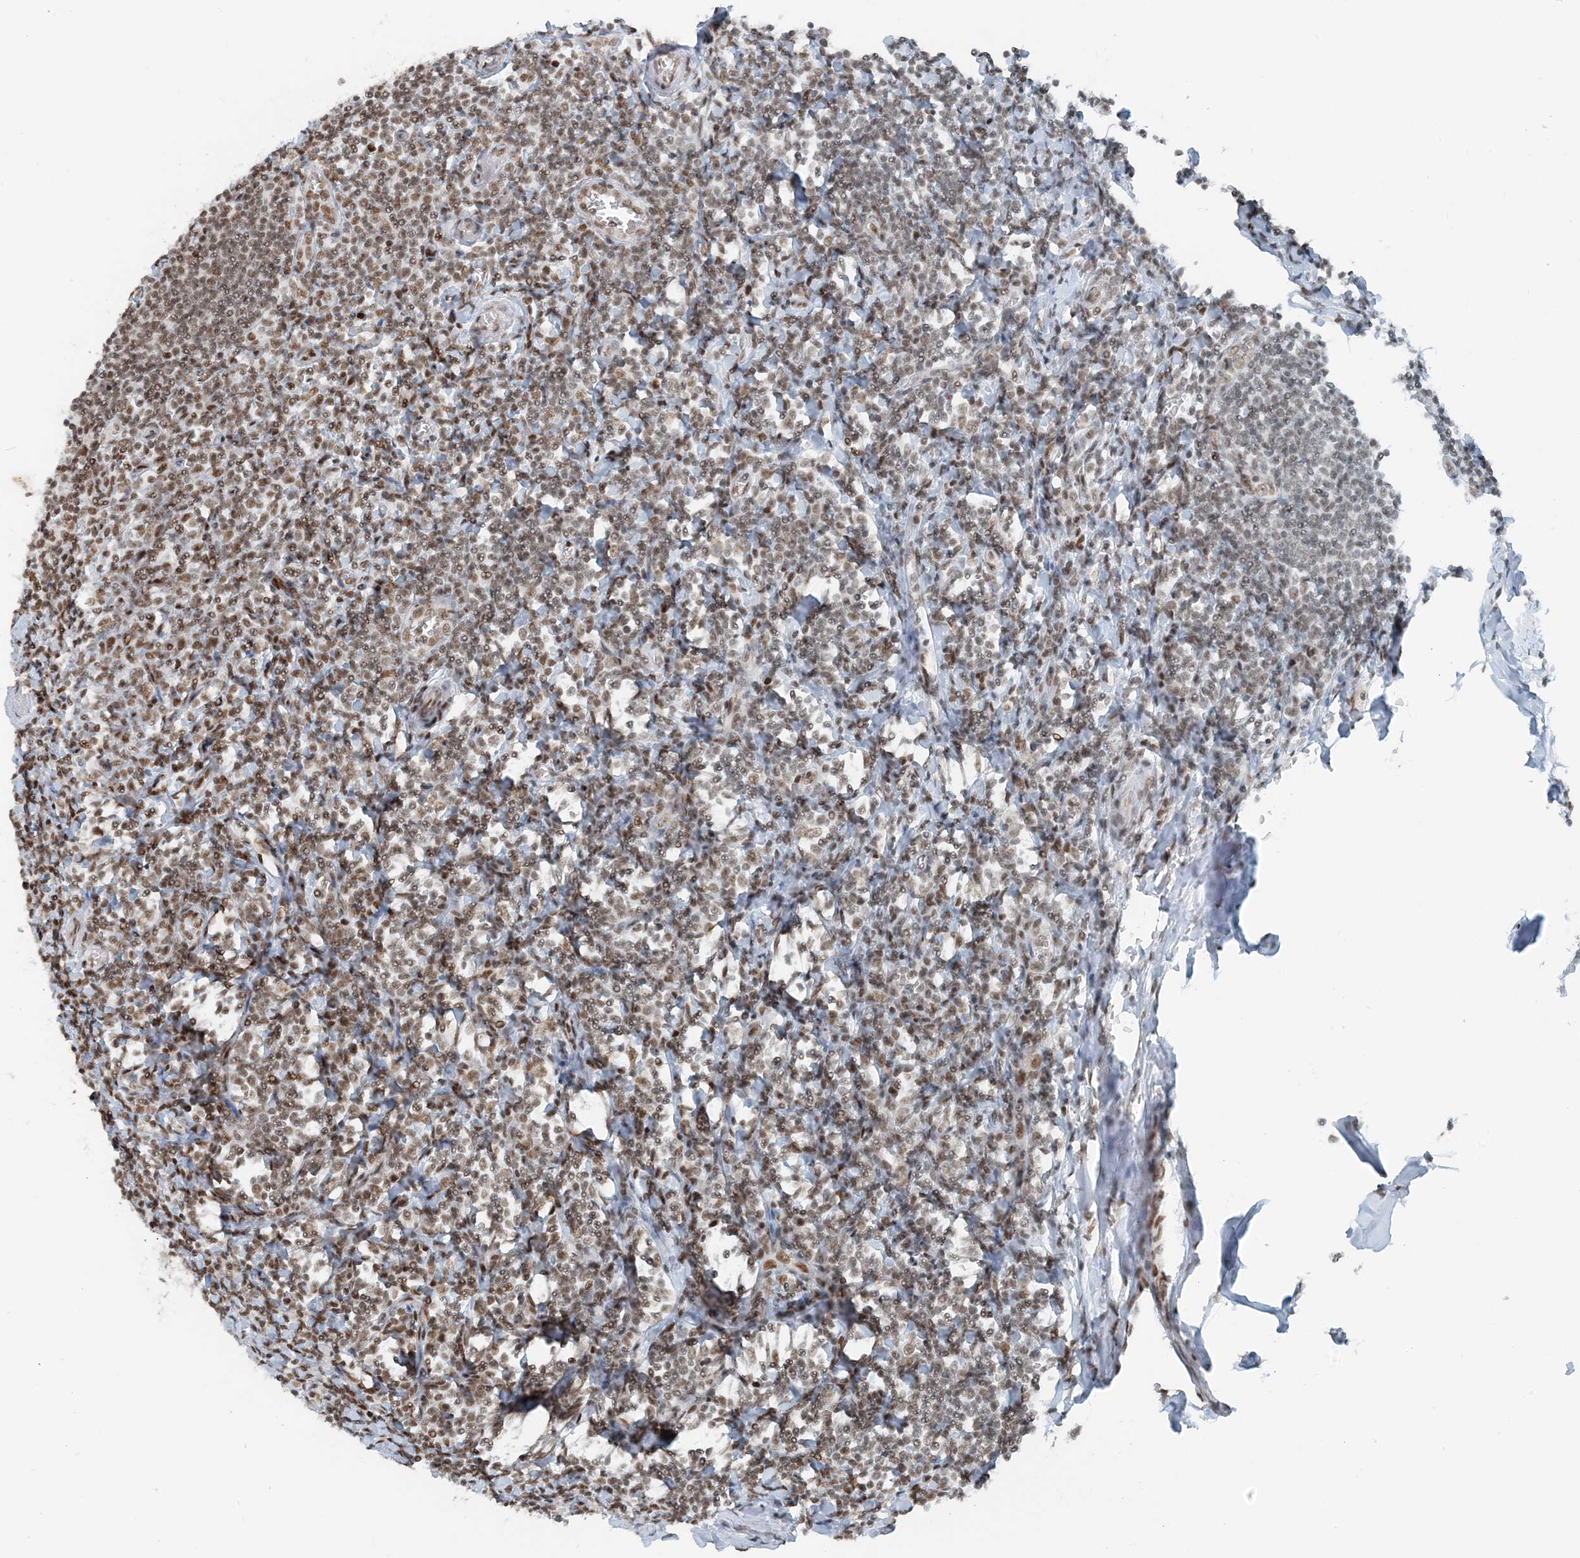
{"staining": {"intensity": "moderate", "quantity": ">75%", "location": "nuclear"}, "tissue": "tonsil", "cell_type": "Germinal center cells", "image_type": "normal", "snomed": [{"axis": "morphology", "description": "Normal tissue, NOS"}, {"axis": "topography", "description": "Tonsil"}], "caption": "DAB (3,3'-diaminobenzidine) immunohistochemical staining of normal tonsil demonstrates moderate nuclear protein staining in approximately >75% of germinal center cells.", "gene": "ZNF500", "patient": {"sex": "male", "age": 27}}